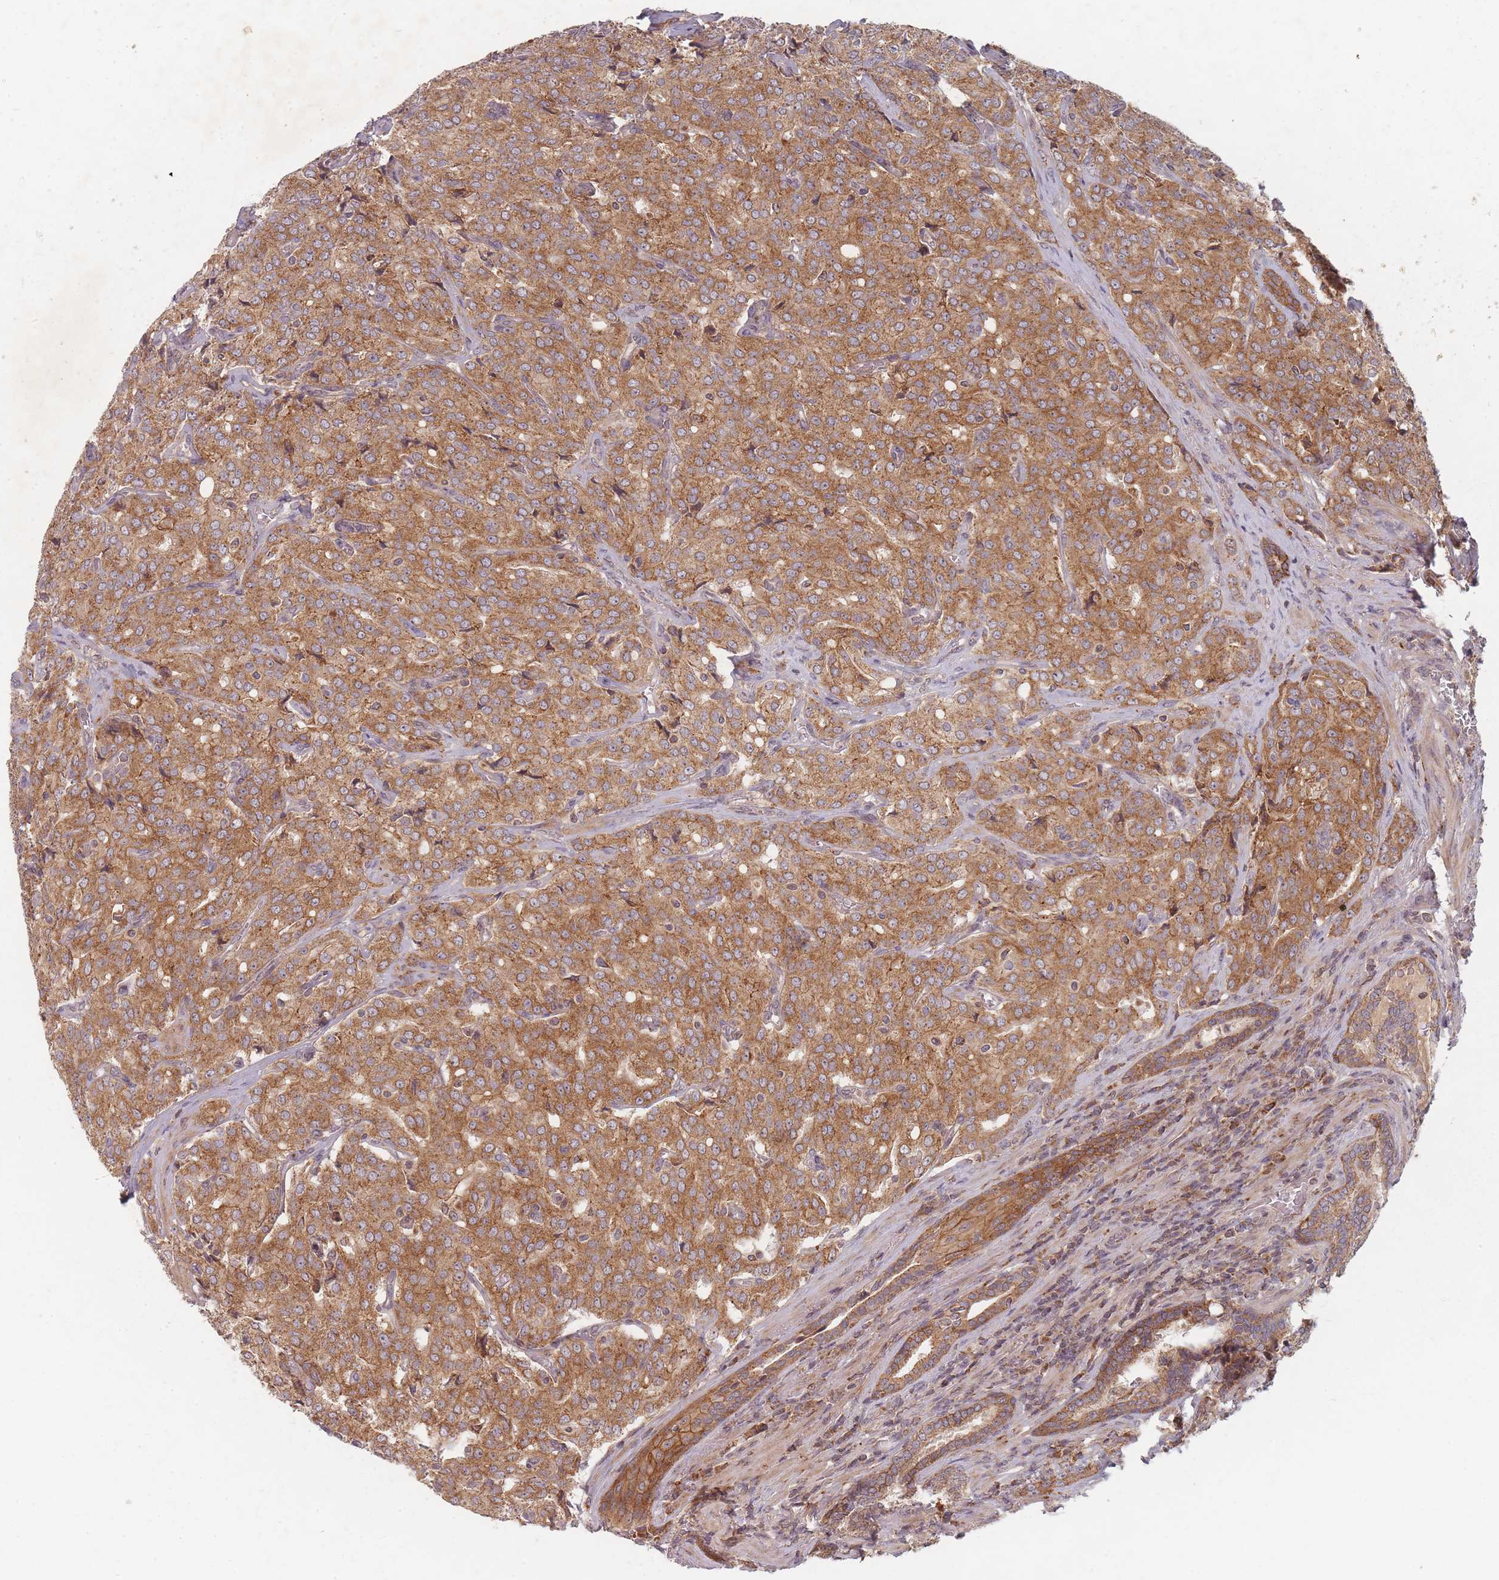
{"staining": {"intensity": "moderate", "quantity": ">75%", "location": "cytoplasmic/membranous"}, "tissue": "prostate cancer", "cell_type": "Tumor cells", "image_type": "cancer", "snomed": [{"axis": "morphology", "description": "Adenocarcinoma, High grade"}, {"axis": "topography", "description": "Prostate"}], "caption": "DAB (3,3'-diaminobenzidine) immunohistochemical staining of prostate cancer exhibits moderate cytoplasmic/membranous protein staining in about >75% of tumor cells.", "gene": "RADX", "patient": {"sex": "male", "age": 68}}